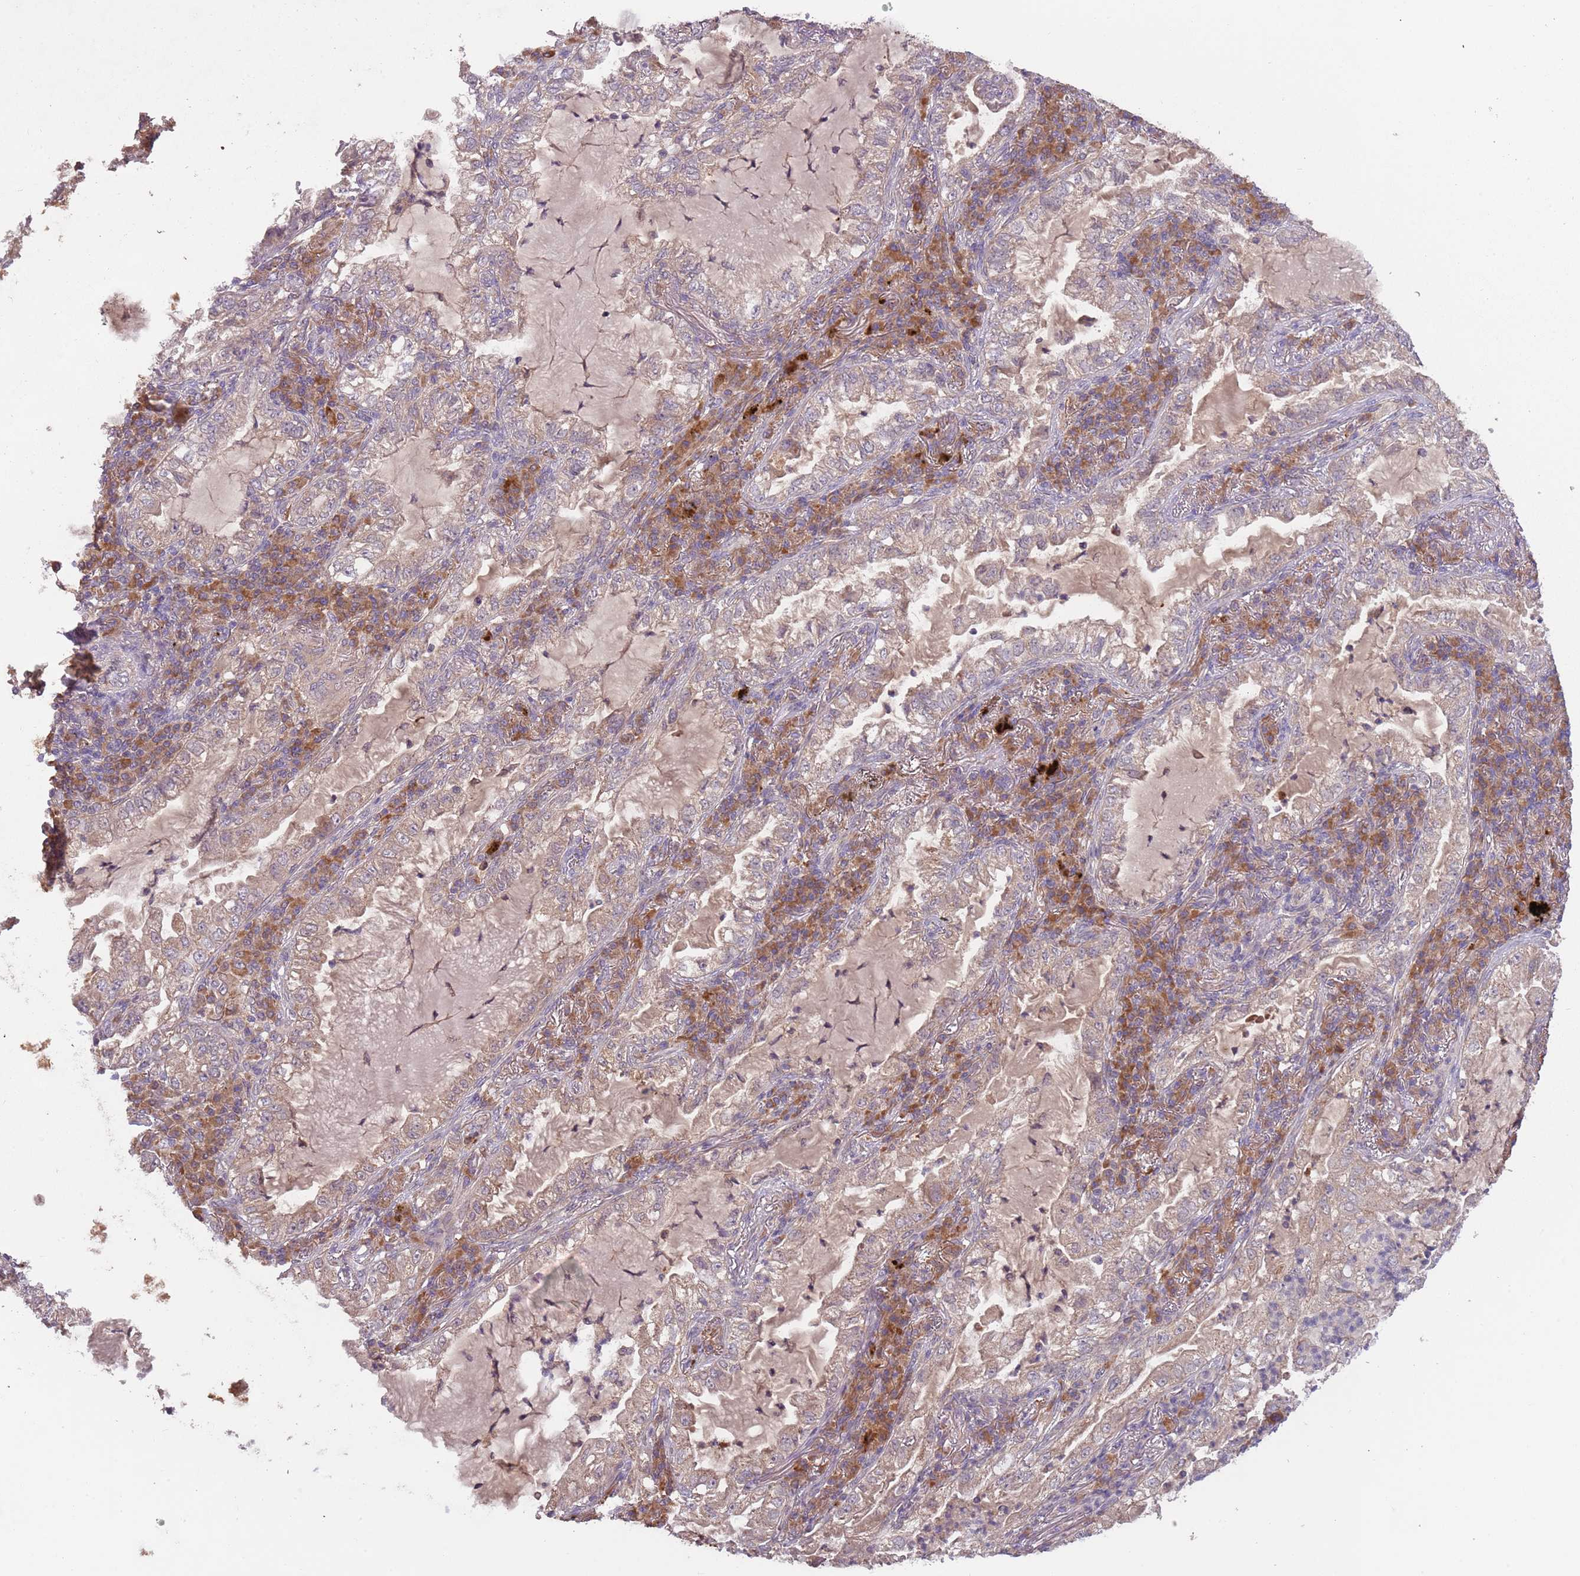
{"staining": {"intensity": "weak", "quantity": ">75%", "location": "cytoplasmic/membranous"}, "tissue": "lung cancer", "cell_type": "Tumor cells", "image_type": "cancer", "snomed": [{"axis": "morphology", "description": "Adenocarcinoma, NOS"}, {"axis": "topography", "description": "Lung"}], "caption": "High-magnification brightfield microscopy of lung adenocarcinoma stained with DAB (brown) and counterstained with hematoxylin (blue). tumor cells exhibit weak cytoplasmic/membranous positivity is present in about>75% of cells.", "gene": "FECH", "patient": {"sex": "female", "age": 73}}